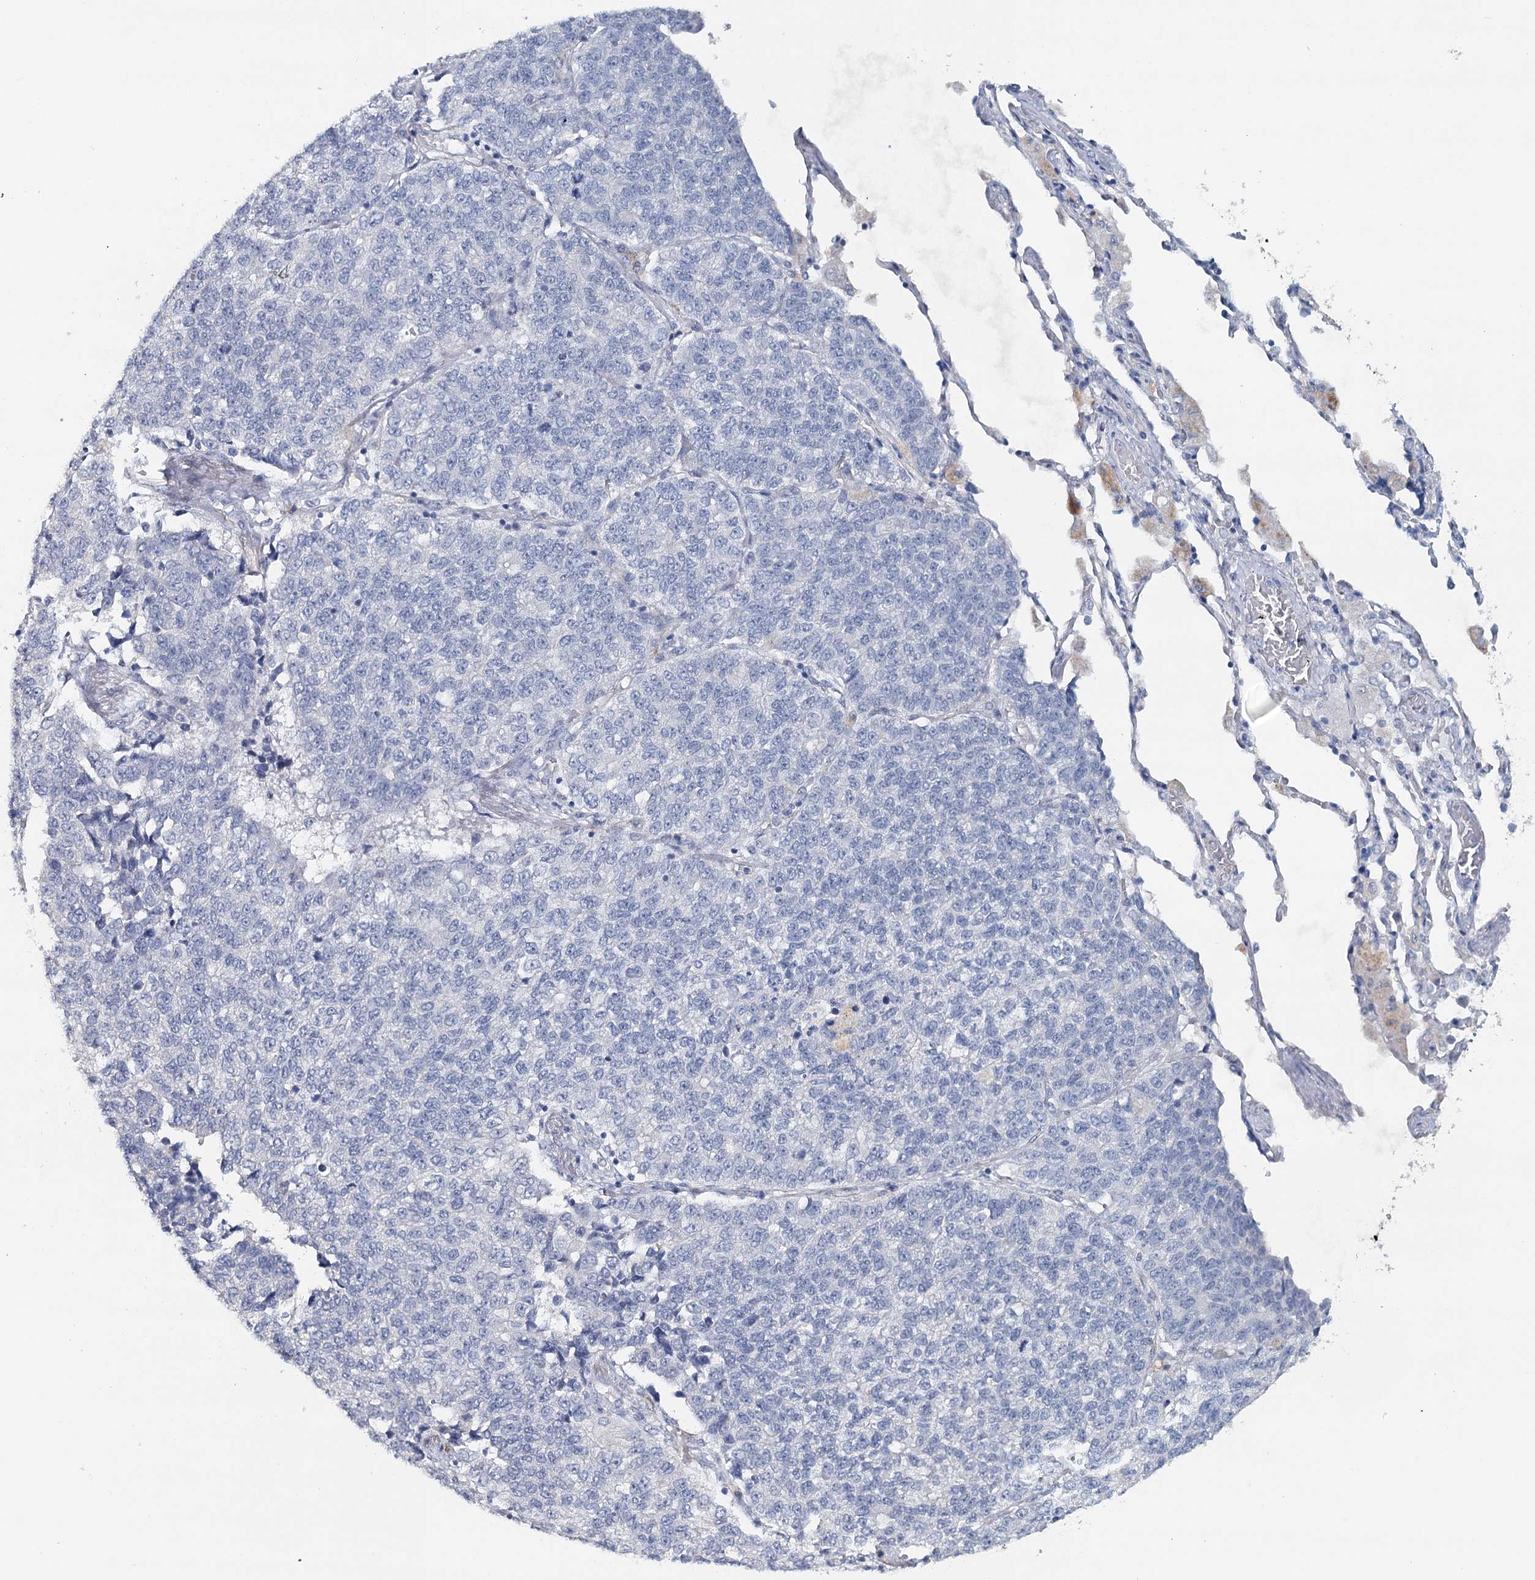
{"staining": {"intensity": "negative", "quantity": "none", "location": "none"}, "tissue": "lung cancer", "cell_type": "Tumor cells", "image_type": "cancer", "snomed": [{"axis": "morphology", "description": "Adenocarcinoma, NOS"}, {"axis": "topography", "description": "Lung"}], "caption": "Tumor cells are negative for brown protein staining in lung adenocarcinoma.", "gene": "SYNPO", "patient": {"sex": "male", "age": 49}}